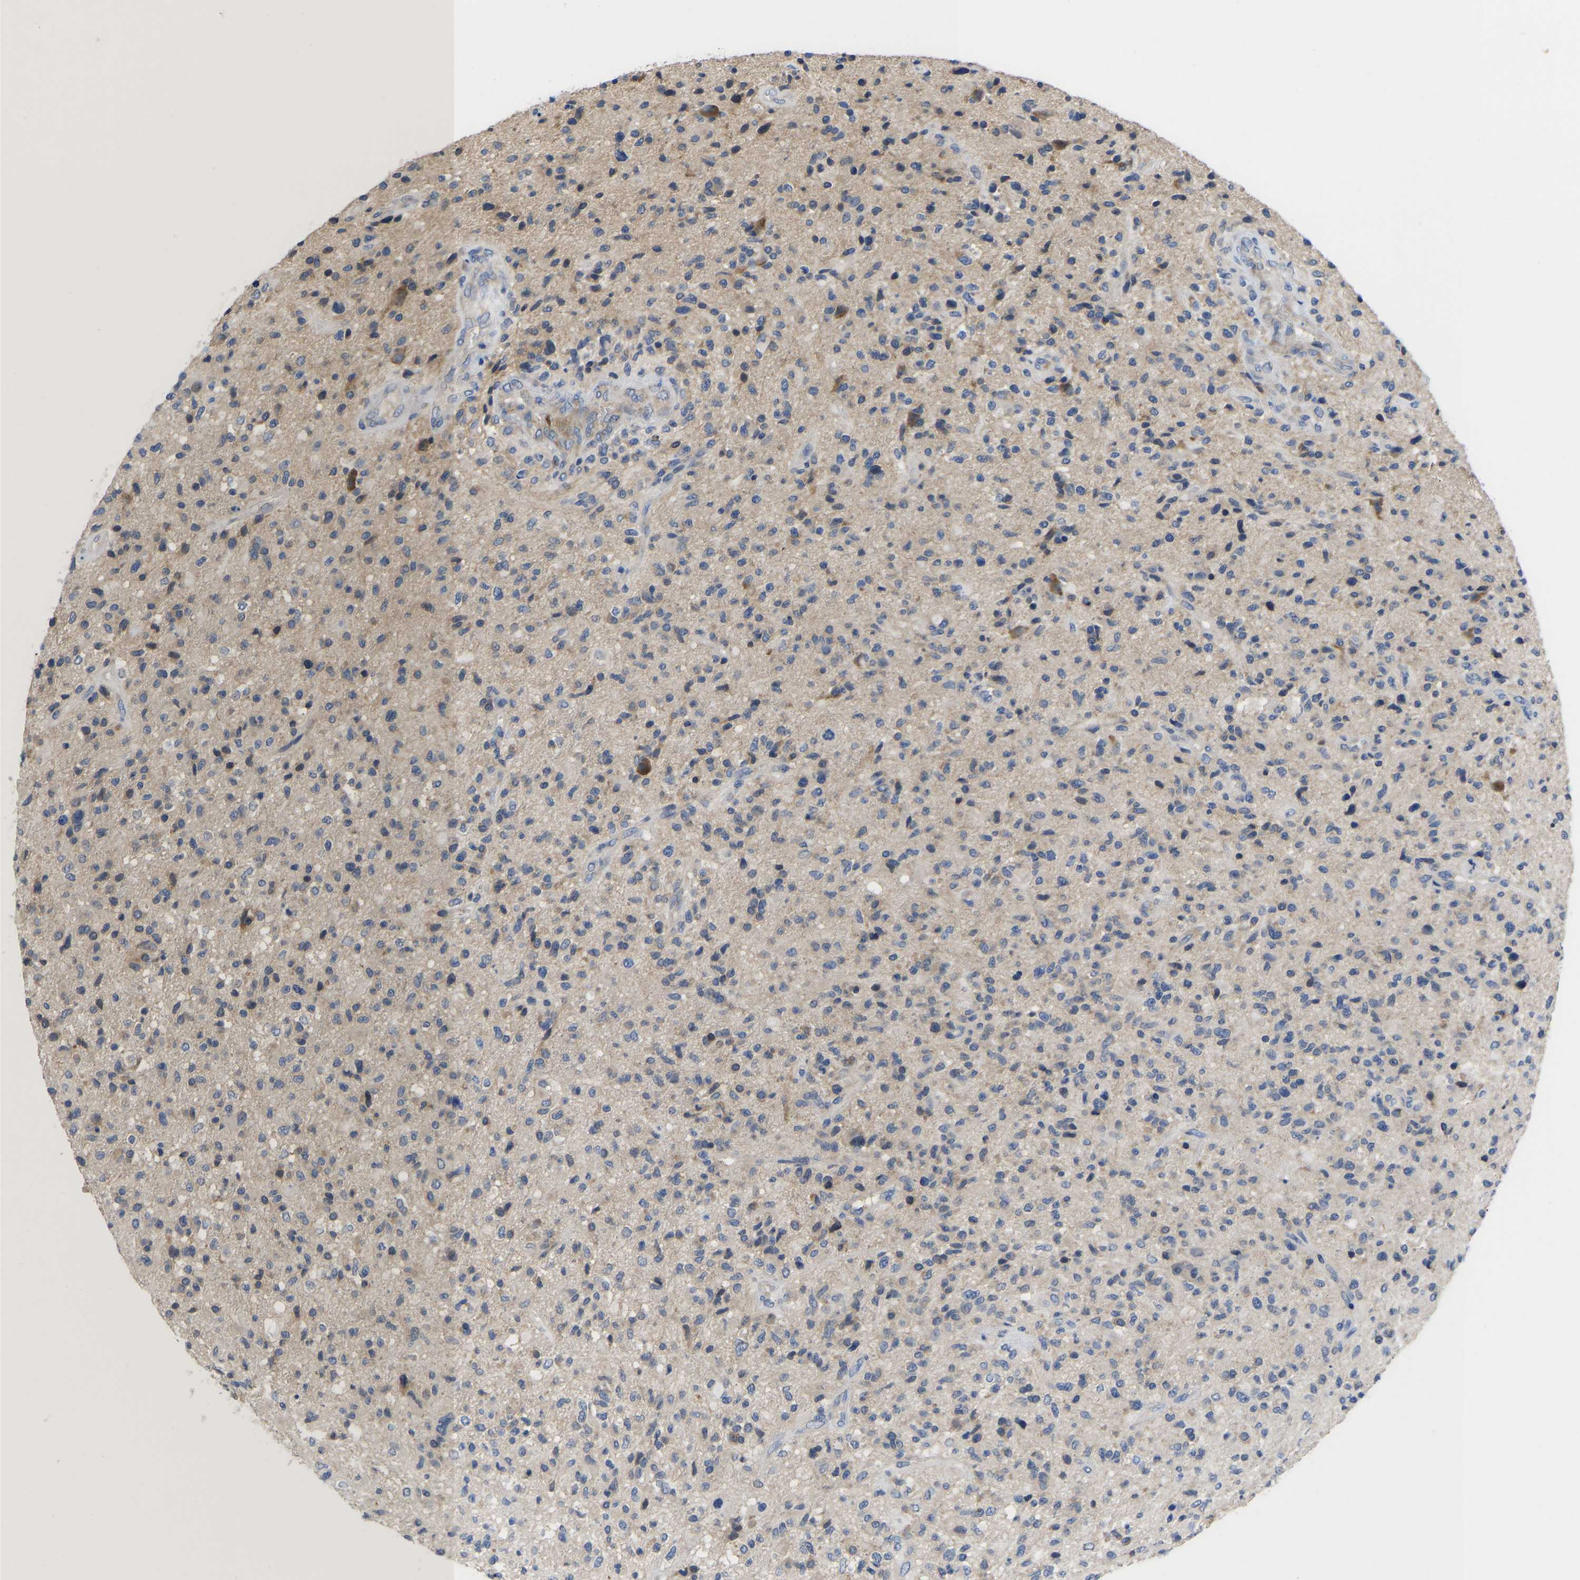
{"staining": {"intensity": "weak", "quantity": "<25%", "location": "cytoplasmic/membranous"}, "tissue": "glioma", "cell_type": "Tumor cells", "image_type": "cancer", "snomed": [{"axis": "morphology", "description": "Glioma, malignant, High grade"}, {"axis": "topography", "description": "Brain"}], "caption": "Tumor cells are negative for protein expression in human high-grade glioma (malignant). The staining is performed using DAB (3,3'-diaminobenzidine) brown chromogen with nuclei counter-stained in using hematoxylin.", "gene": "ABCA10", "patient": {"sex": "male", "age": 72}}